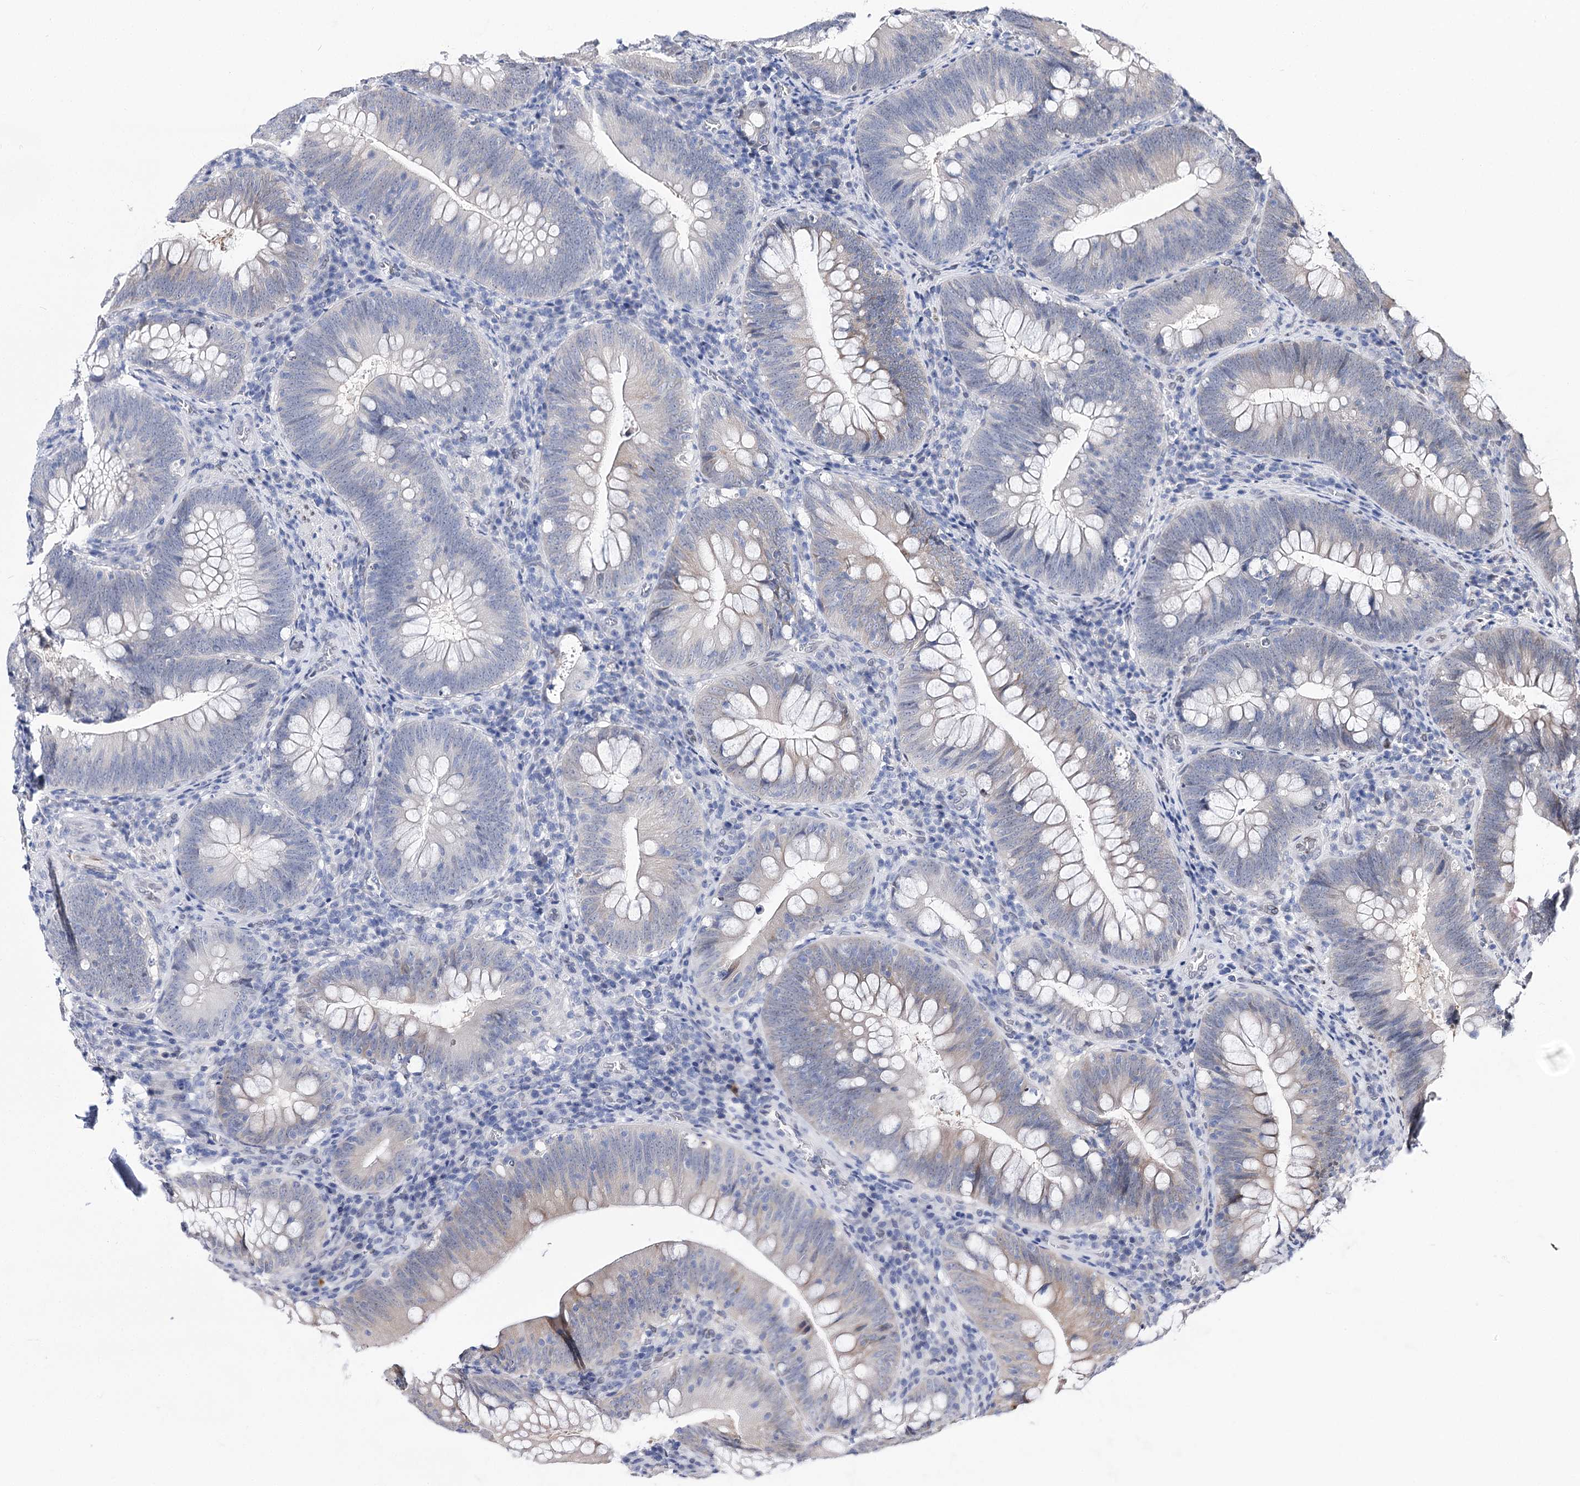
{"staining": {"intensity": "negative", "quantity": "none", "location": "none"}, "tissue": "colorectal cancer", "cell_type": "Tumor cells", "image_type": "cancer", "snomed": [{"axis": "morphology", "description": "Normal tissue, NOS"}, {"axis": "topography", "description": "Colon"}], "caption": "Tumor cells are negative for brown protein staining in colorectal cancer.", "gene": "TMEM201", "patient": {"sex": "female", "age": 82}}